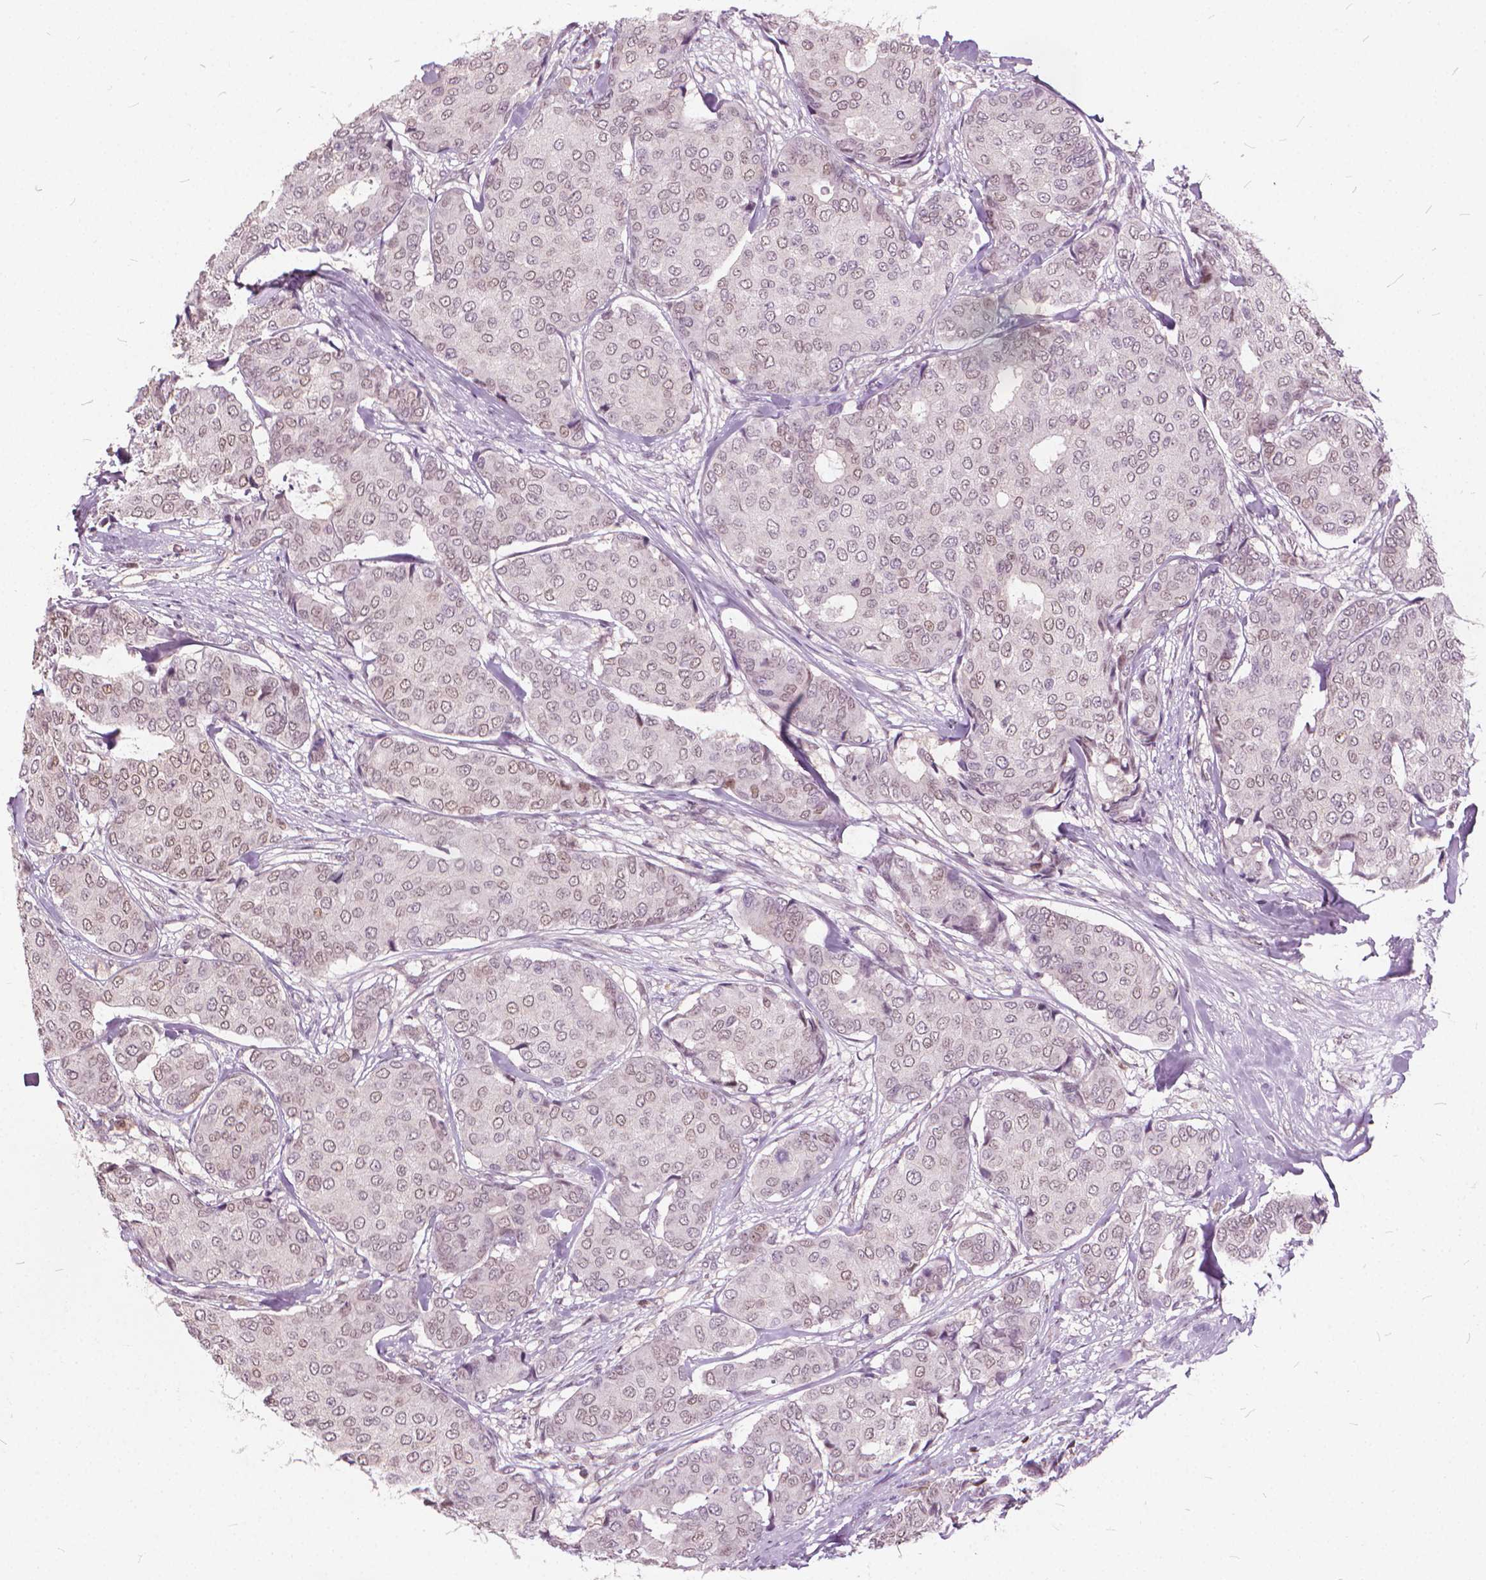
{"staining": {"intensity": "weak", "quantity": ">75%", "location": "nuclear"}, "tissue": "breast cancer", "cell_type": "Tumor cells", "image_type": "cancer", "snomed": [{"axis": "morphology", "description": "Duct carcinoma"}, {"axis": "topography", "description": "Breast"}], "caption": "A photomicrograph of human infiltrating ductal carcinoma (breast) stained for a protein exhibits weak nuclear brown staining in tumor cells.", "gene": "STAT5B", "patient": {"sex": "female", "age": 75}}